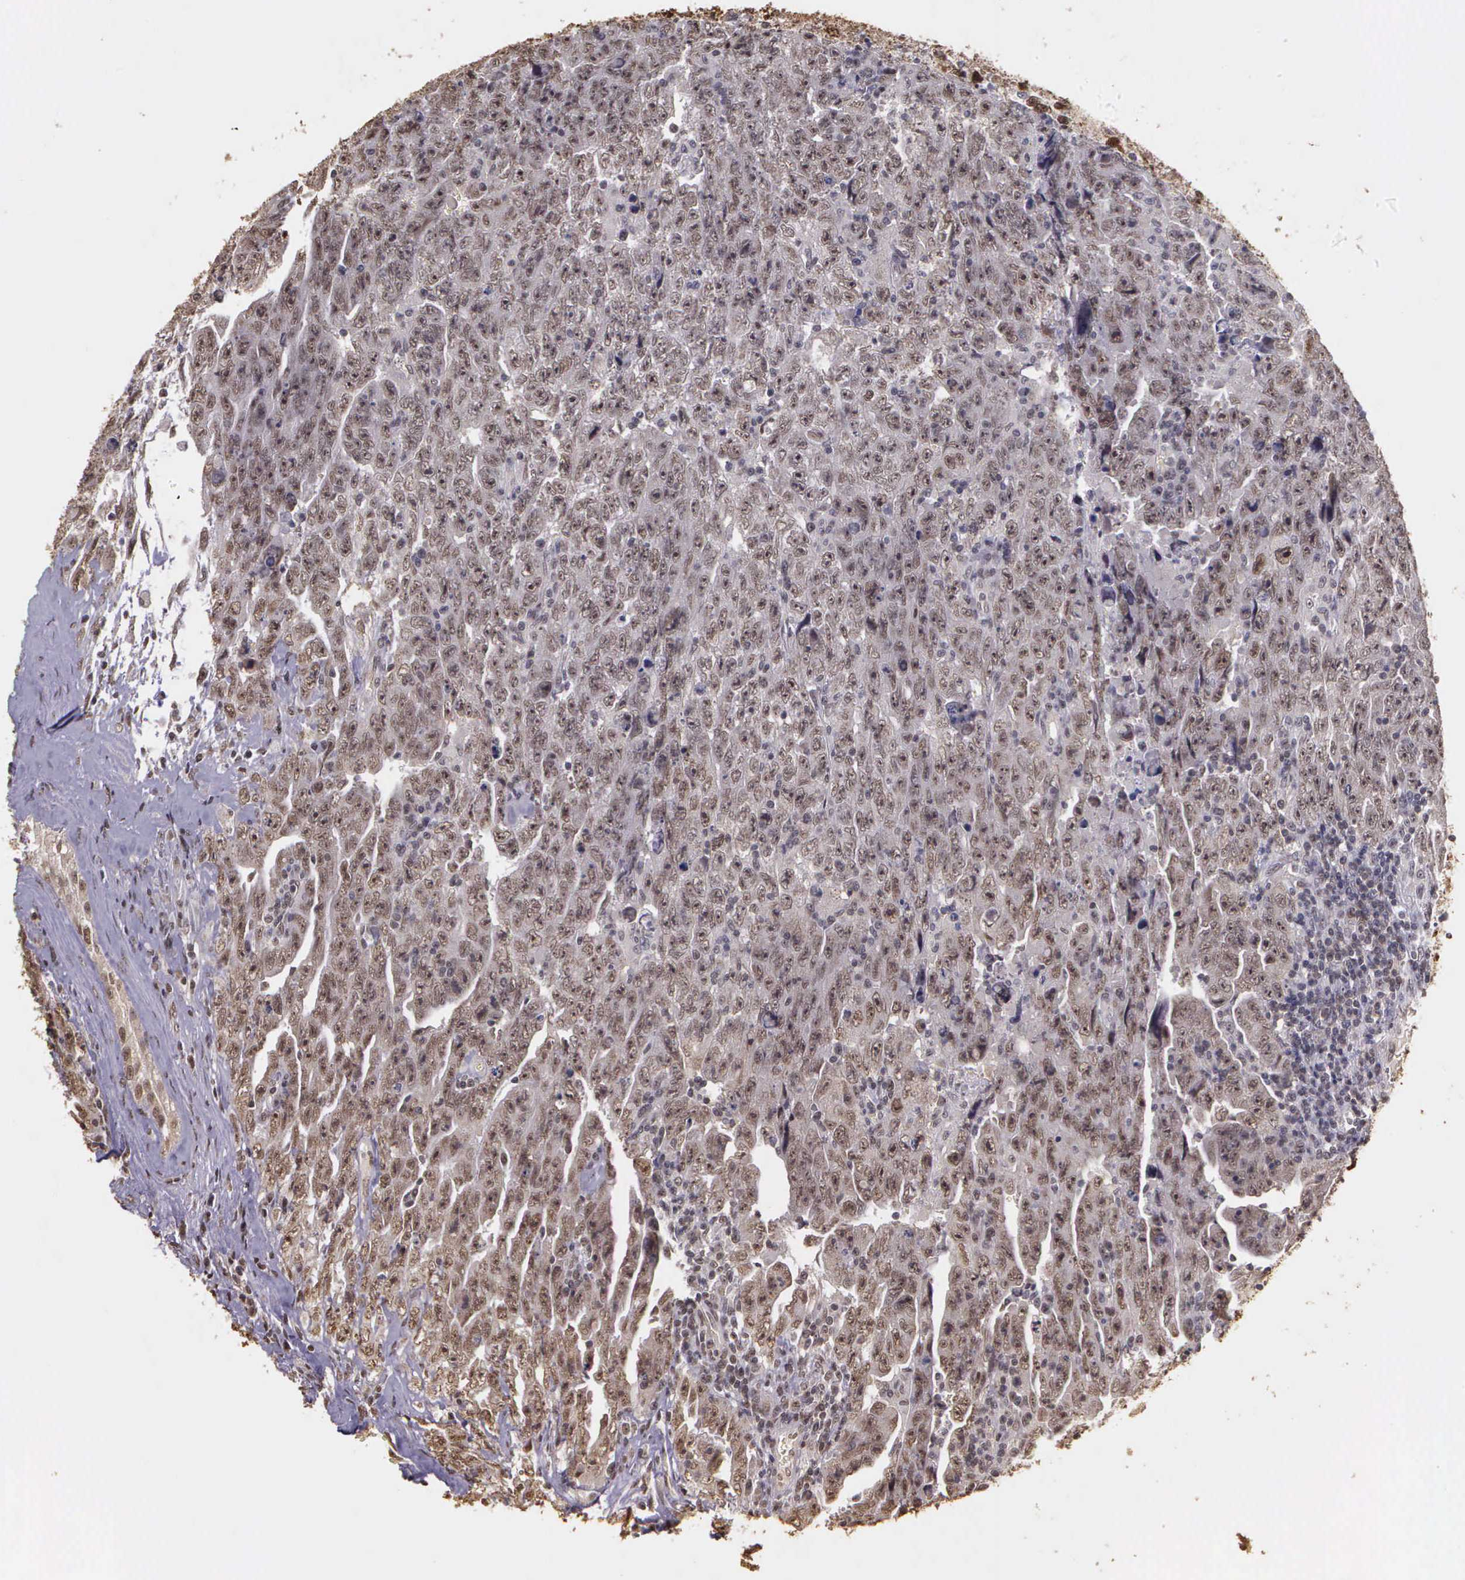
{"staining": {"intensity": "weak", "quantity": ">75%", "location": "nuclear"}, "tissue": "testis cancer", "cell_type": "Tumor cells", "image_type": "cancer", "snomed": [{"axis": "morphology", "description": "Carcinoma, Embryonal, NOS"}, {"axis": "topography", "description": "Testis"}], "caption": "A brown stain highlights weak nuclear positivity of a protein in human embryonal carcinoma (testis) tumor cells. The staining was performed using DAB (3,3'-diaminobenzidine), with brown indicating positive protein expression. Nuclei are stained blue with hematoxylin.", "gene": "ARMCX5", "patient": {"sex": "male", "age": 28}}